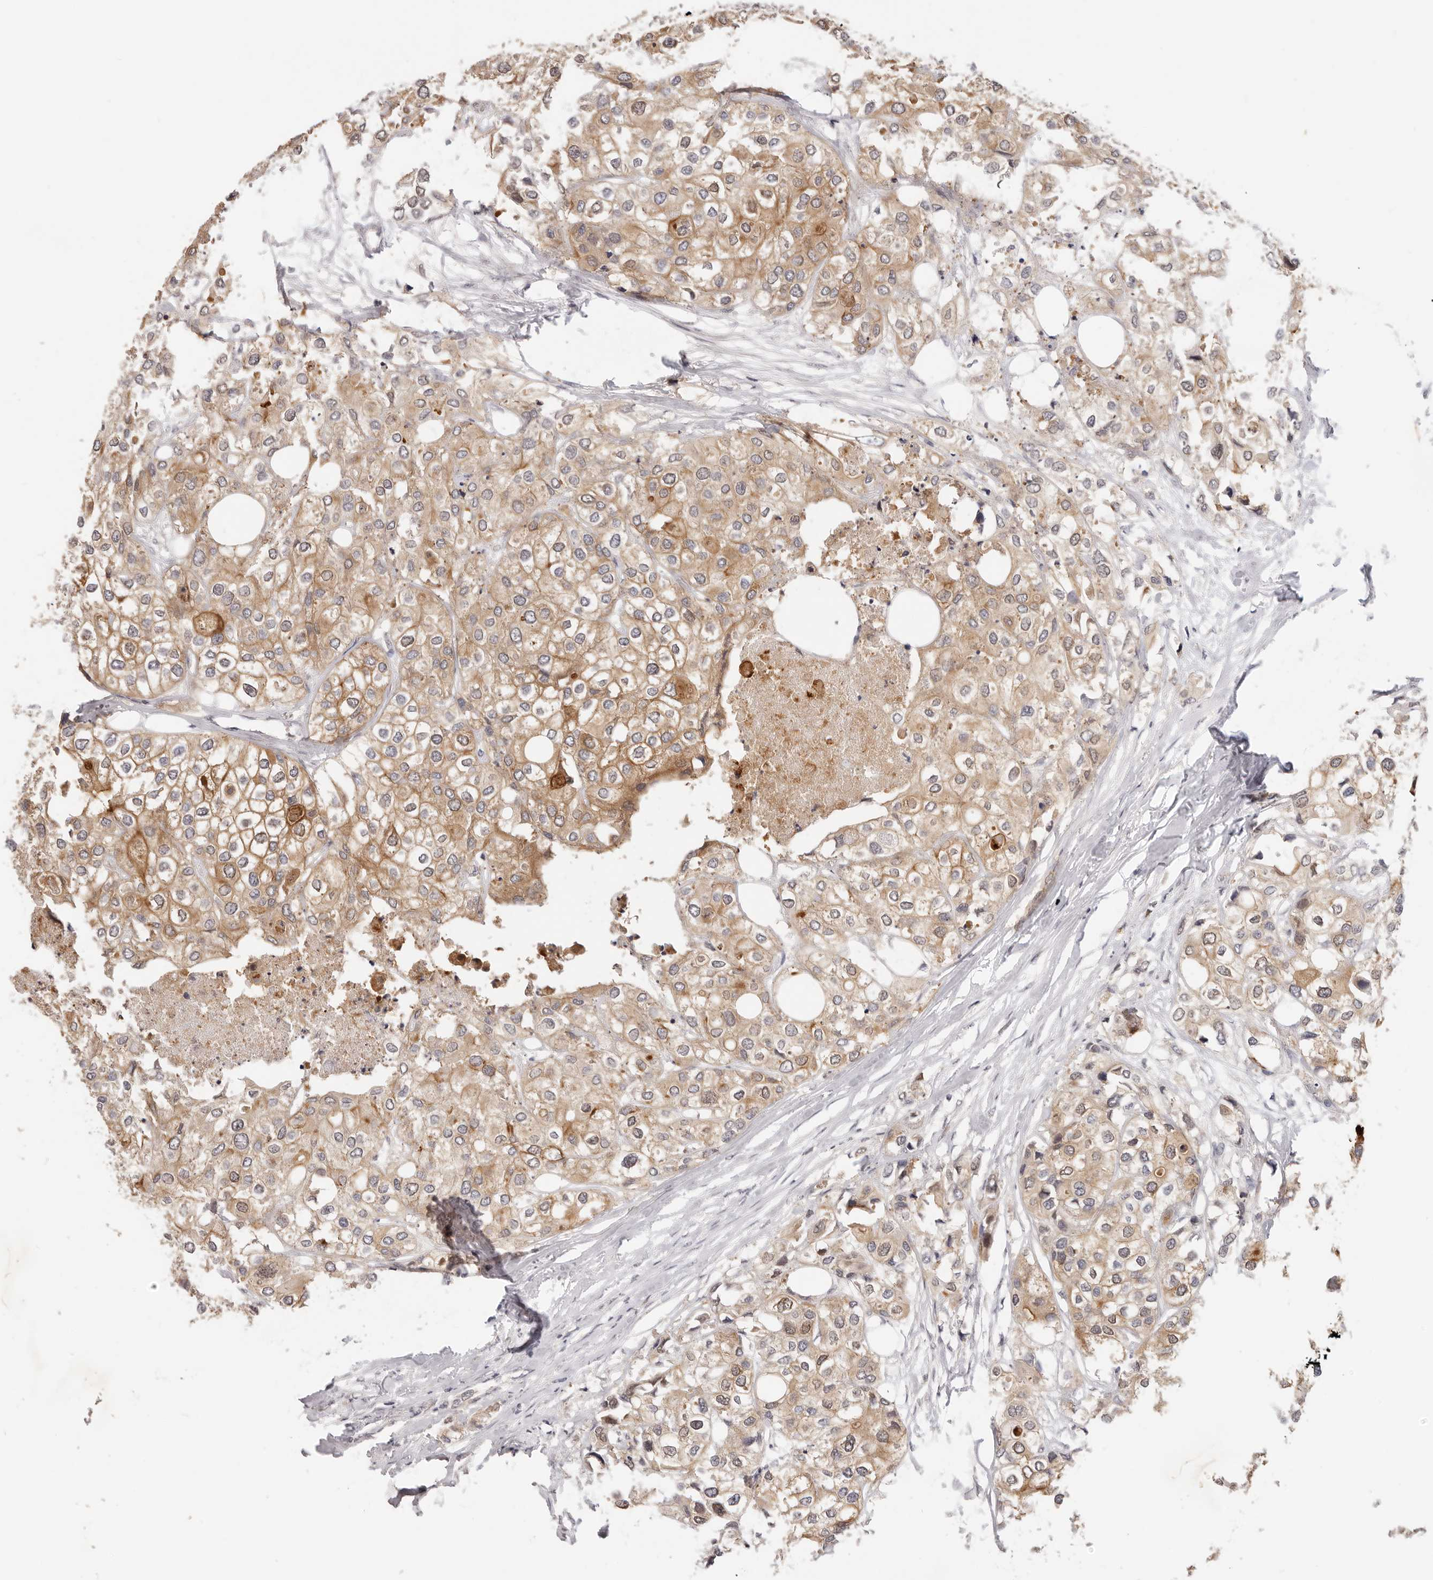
{"staining": {"intensity": "moderate", "quantity": ">75%", "location": "cytoplasmic/membranous"}, "tissue": "urothelial cancer", "cell_type": "Tumor cells", "image_type": "cancer", "snomed": [{"axis": "morphology", "description": "Urothelial carcinoma, High grade"}, {"axis": "topography", "description": "Urinary bladder"}], "caption": "Immunohistochemistry image of neoplastic tissue: urothelial carcinoma (high-grade) stained using IHC demonstrates medium levels of moderate protein expression localized specifically in the cytoplasmic/membranous of tumor cells, appearing as a cytoplasmic/membranous brown color.", "gene": "GGPS1", "patient": {"sex": "male", "age": 64}}